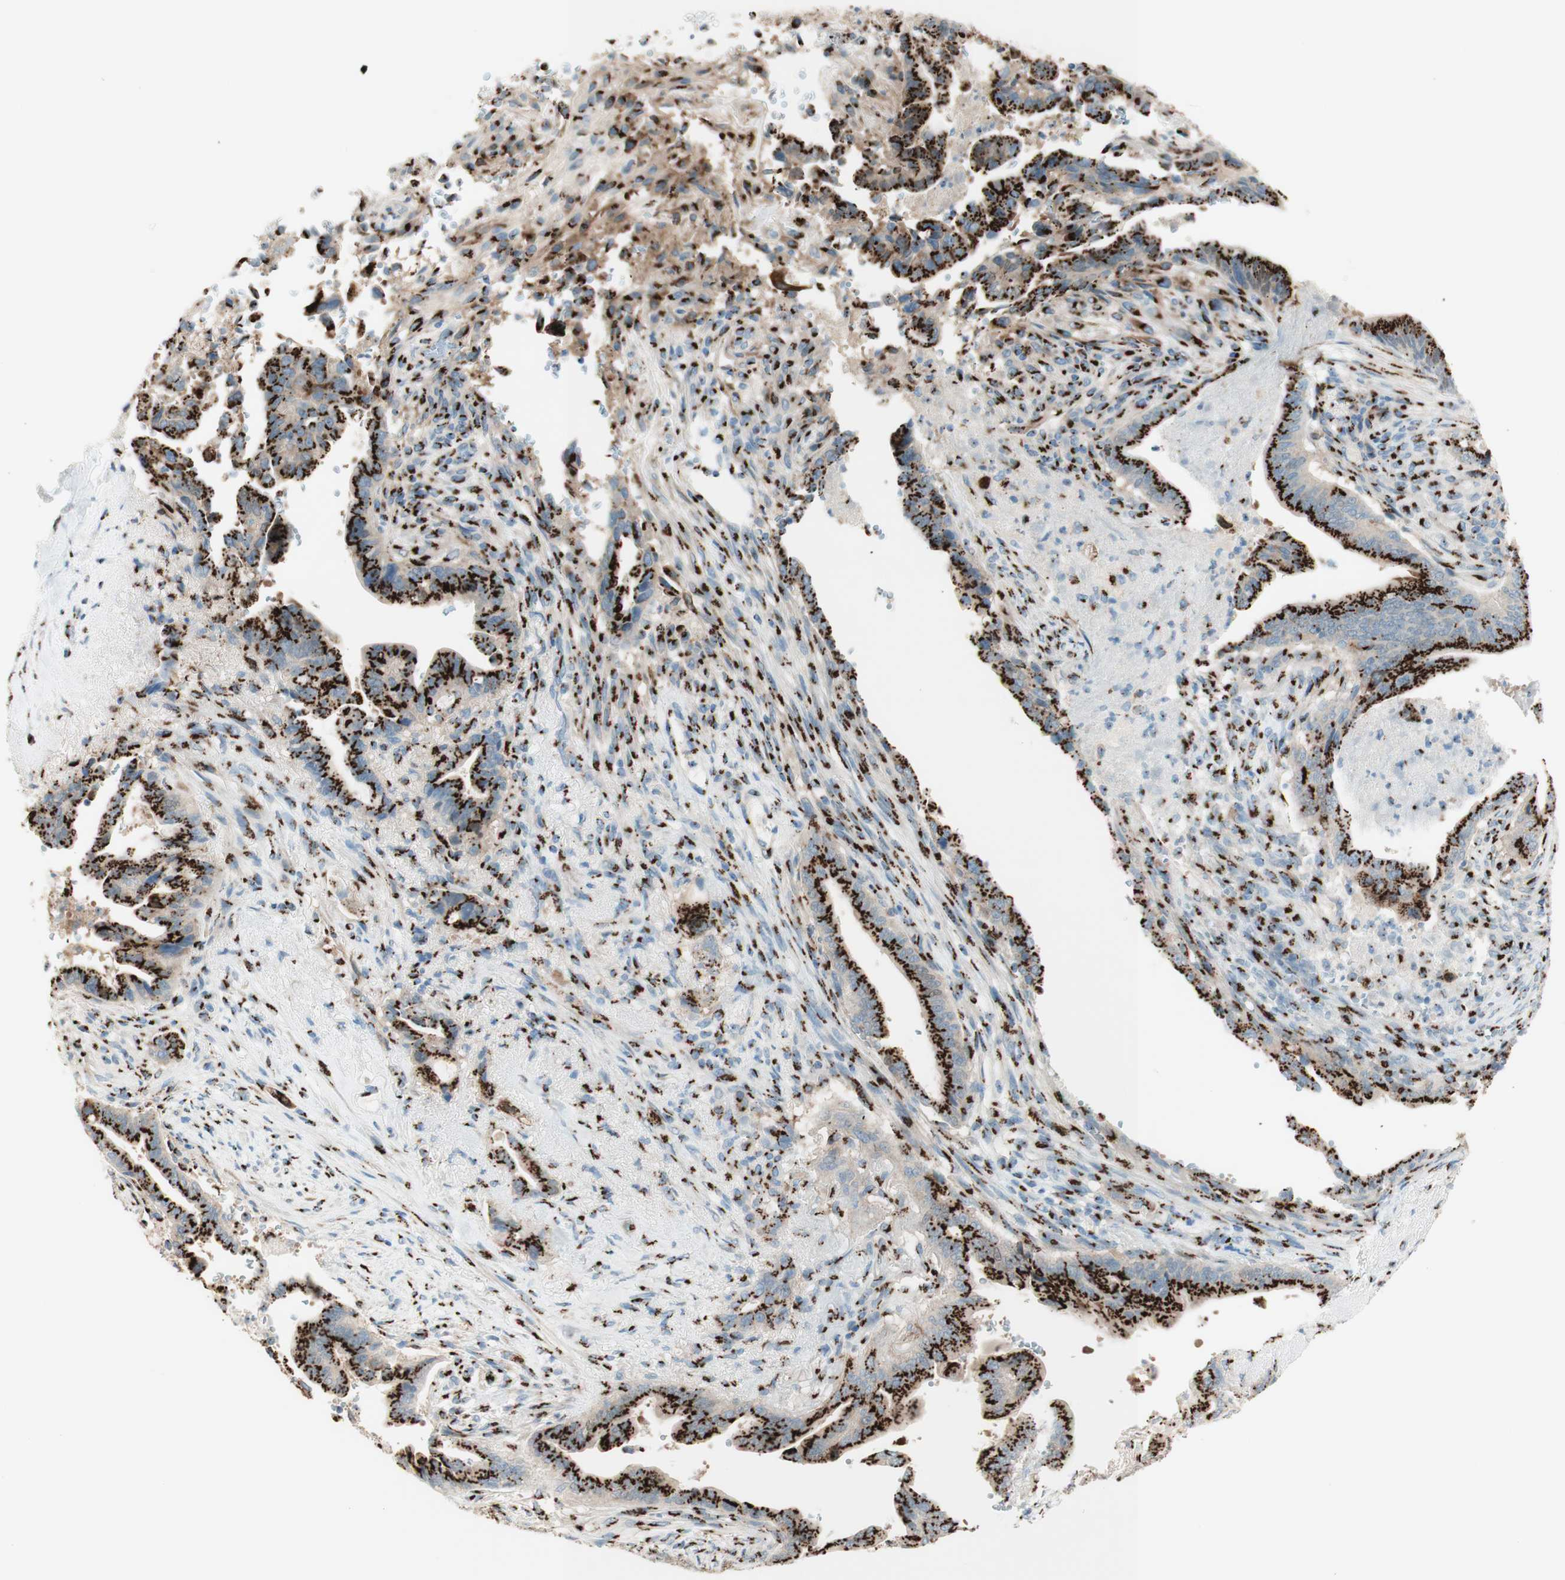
{"staining": {"intensity": "strong", "quantity": ">75%", "location": "cytoplasmic/membranous"}, "tissue": "pancreatic cancer", "cell_type": "Tumor cells", "image_type": "cancer", "snomed": [{"axis": "morphology", "description": "Adenocarcinoma, NOS"}, {"axis": "topography", "description": "Pancreas"}], "caption": "A brown stain highlights strong cytoplasmic/membranous staining of a protein in pancreatic adenocarcinoma tumor cells. Using DAB (3,3'-diaminobenzidine) (brown) and hematoxylin (blue) stains, captured at high magnification using brightfield microscopy.", "gene": "GOLGB1", "patient": {"sex": "male", "age": 70}}